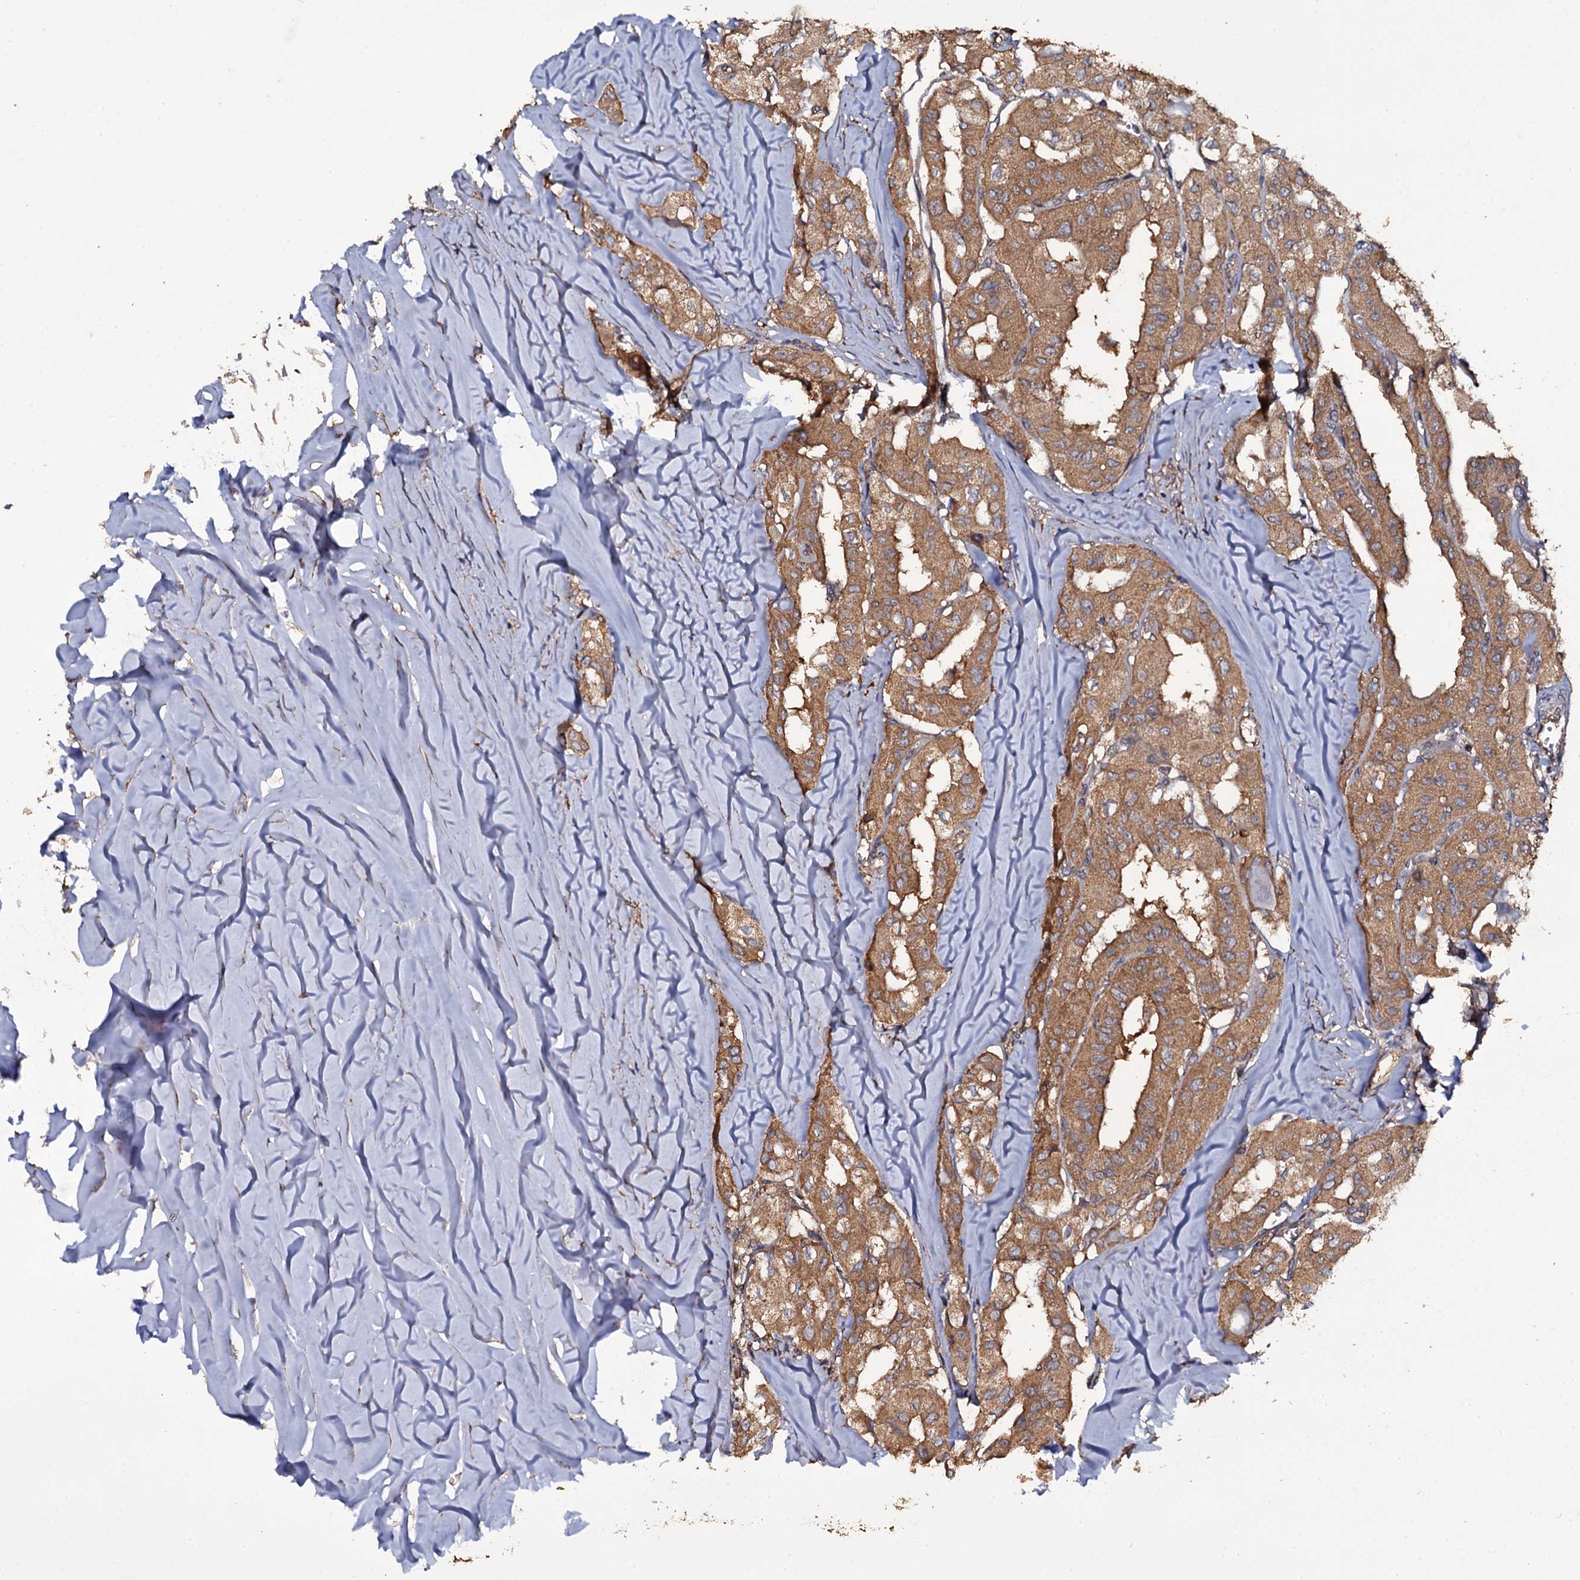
{"staining": {"intensity": "moderate", "quantity": ">75%", "location": "cytoplasmic/membranous"}, "tissue": "thyroid cancer", "cell_type": "Tumor cells", "image_type": "cancer", "snomed": [{"axis": "morphology", "description": "Papillary adenocarcinoma, NOS"}, {"axis": "topography", "description": "Thyroid gland"}], "caption": "A brown stain labels moderate cytoplasmic/membranous staining of a protein in thyroid papillary adenocarcinoma tumor cells.", "gene": "TTC23", "patient": {"sex": "female", "age": 59}}